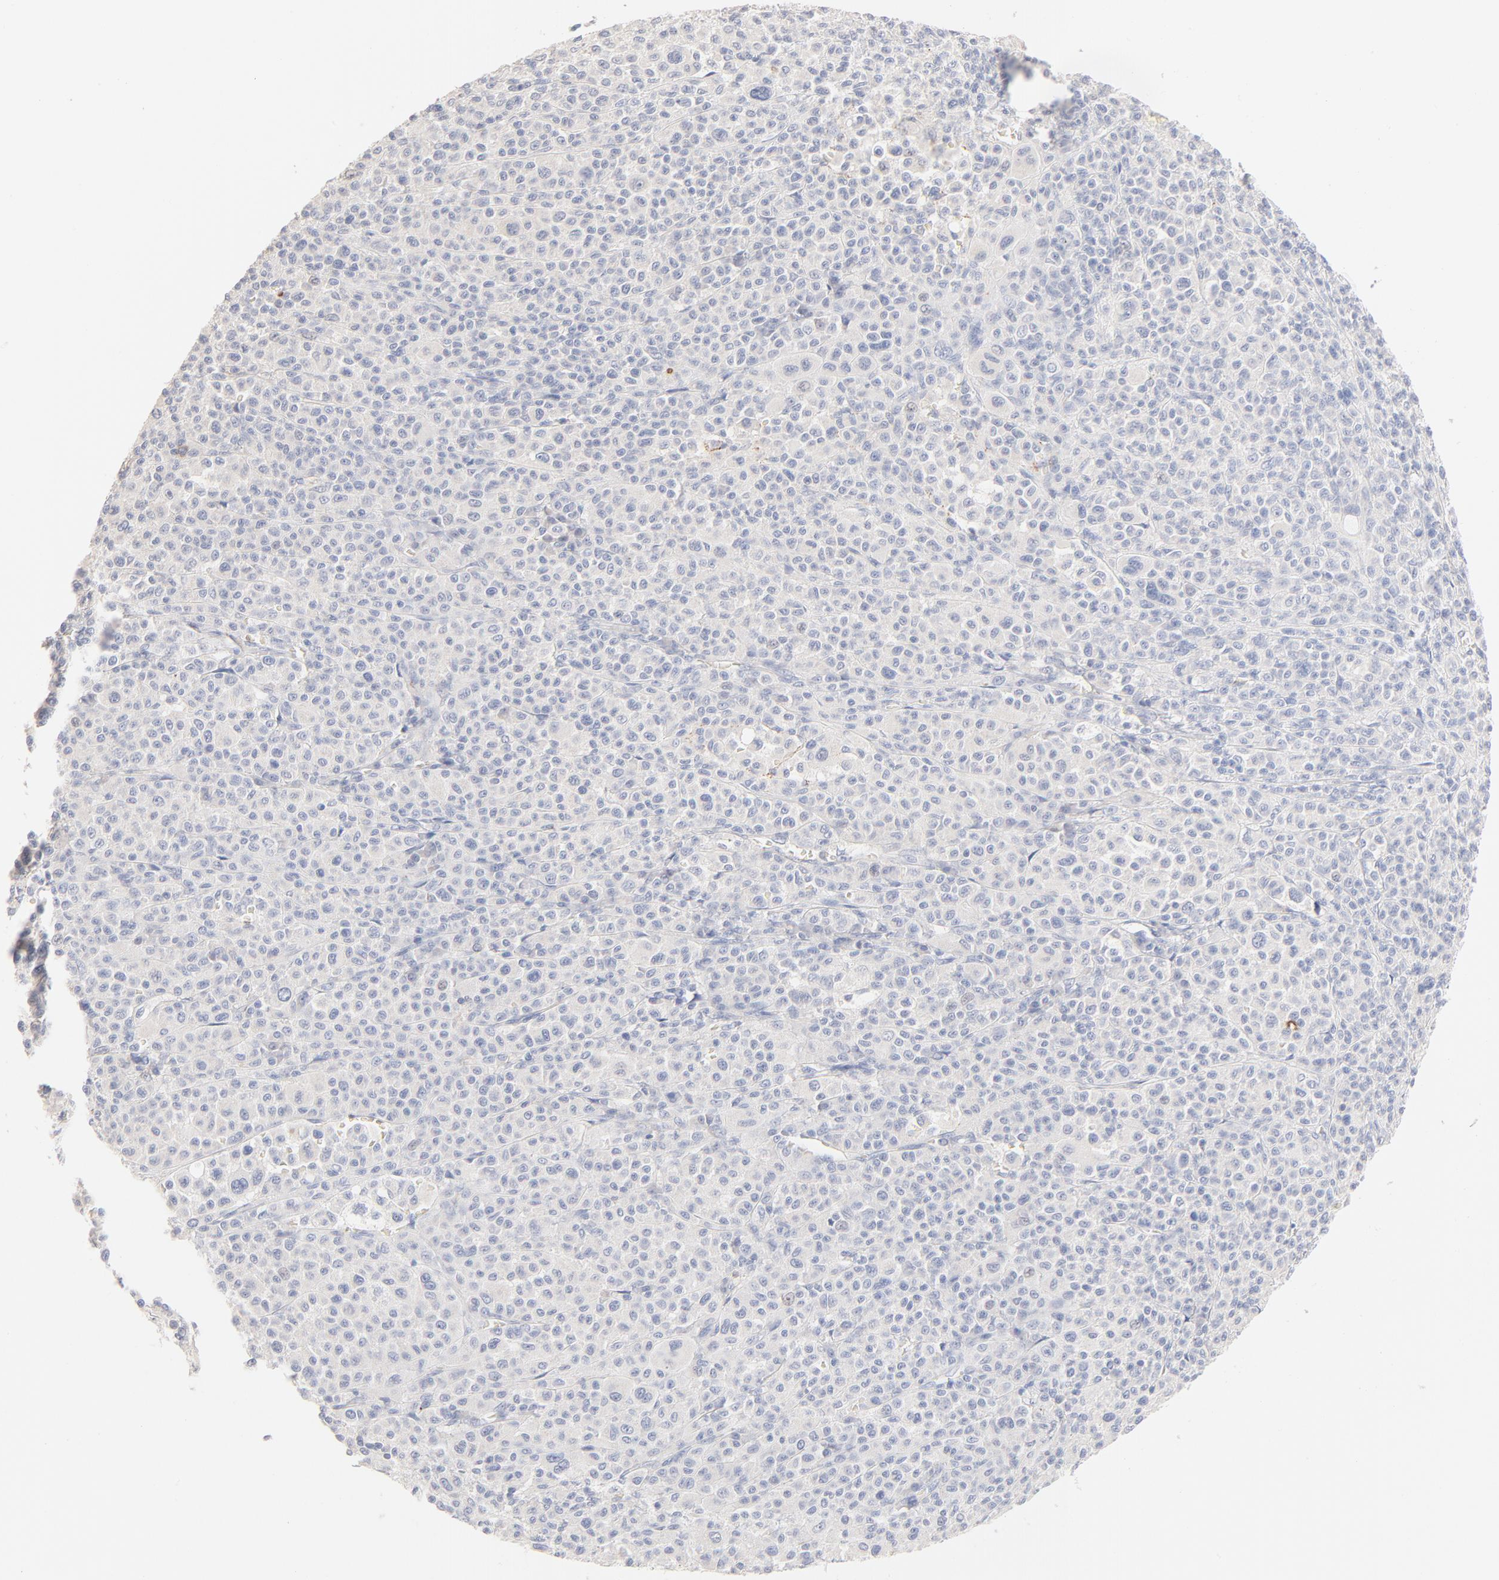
{"staining": {"intensity": "negative", "quantity": "none", "location": "none"}, "tissue": "melanoma", "cell_type": "Tumor cells", "image_type": "cancer", "snomed": [{"axis": "morphology", "description": "Malignant melanoma, Metastatic site"}, {"axis": "topography", "description": "Skin"}], "caption": "Immunohistochemistry histopathology image of human melanoma stained for a protein (brown), which demonstrates no staining in tumor cells.", "gene": "SPTB", "patient": {"sex": "female", "age": 74}}